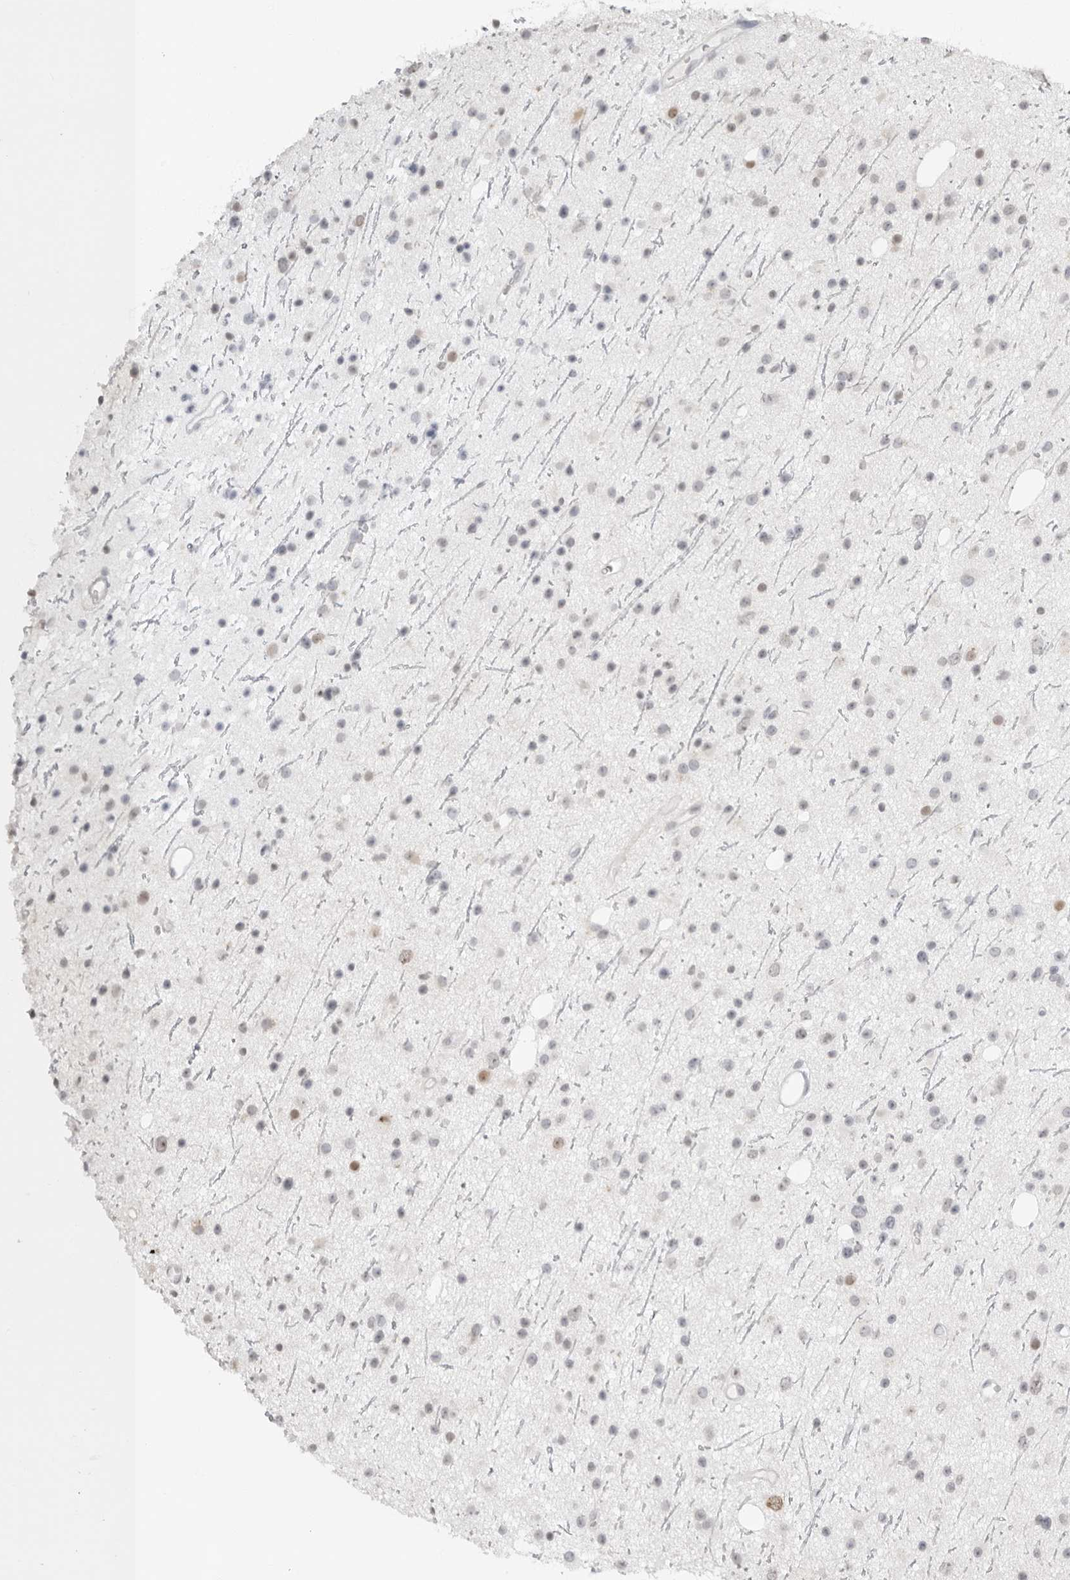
{"staining": {"intensity": "weak", "quantity": "<25%", "location": "nuclear"}, "tissue": "glioma", "cell_type": "Tumor cells", "image_type": "cancer", "snomed": [{"axis": "morphology", "description": "Glioma, malignant, Low grade"}, {"axis": "topography", "description": "Cerebral cortex"}], "caption": "Malignant low-grade glioma was stained to show a protein in brown. There is no significant expression in tumor cells. Brightfield microscopy of immunohistochemistry stained with DAB (brown) and hematoxylin (blue), captured at high magnification.", "gene": "RNF146", "patient": {"sex": "female", "age": 39}}